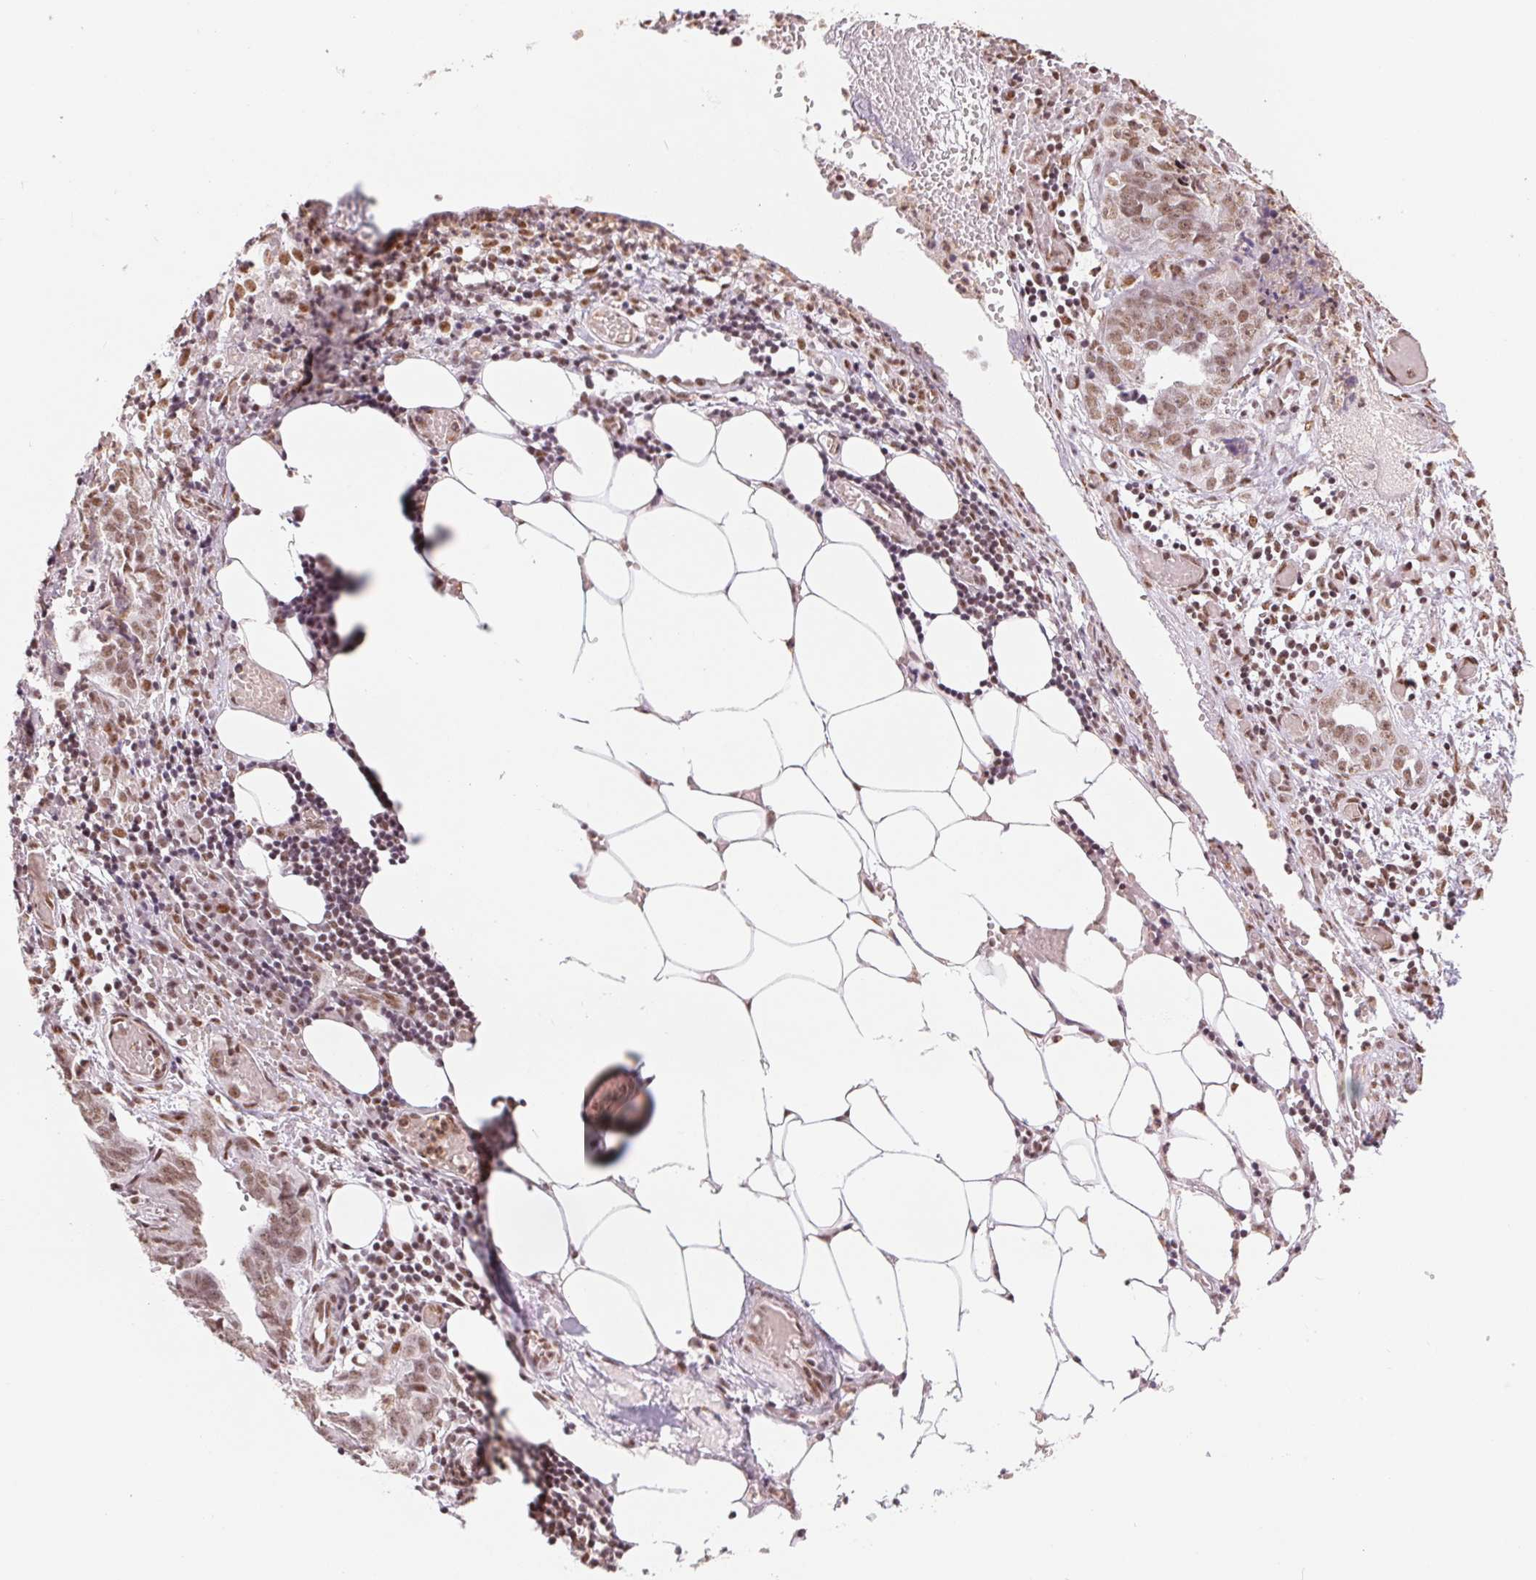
{"staining": {"intensity": "moderate", "quantity": ">75%", "location": "nuclear"}, "tissue": "ovarian cancer", "cell_type": "Tumor cells", "image_type": "cancer", "snomed": [{"axis": "morphology", "description": "Cystadenocarcinoma, serous, NOS"}, {"axis": "topography", "description": "Ovary"}], "caption": "Immunohistochemical staining of ovarian serous cystadenocarcinoma displays moderate nuclear protein expression in about >75% of tumor cells.", "gene": "SREK1", "patient": {"sex": "female", "age": 75}}